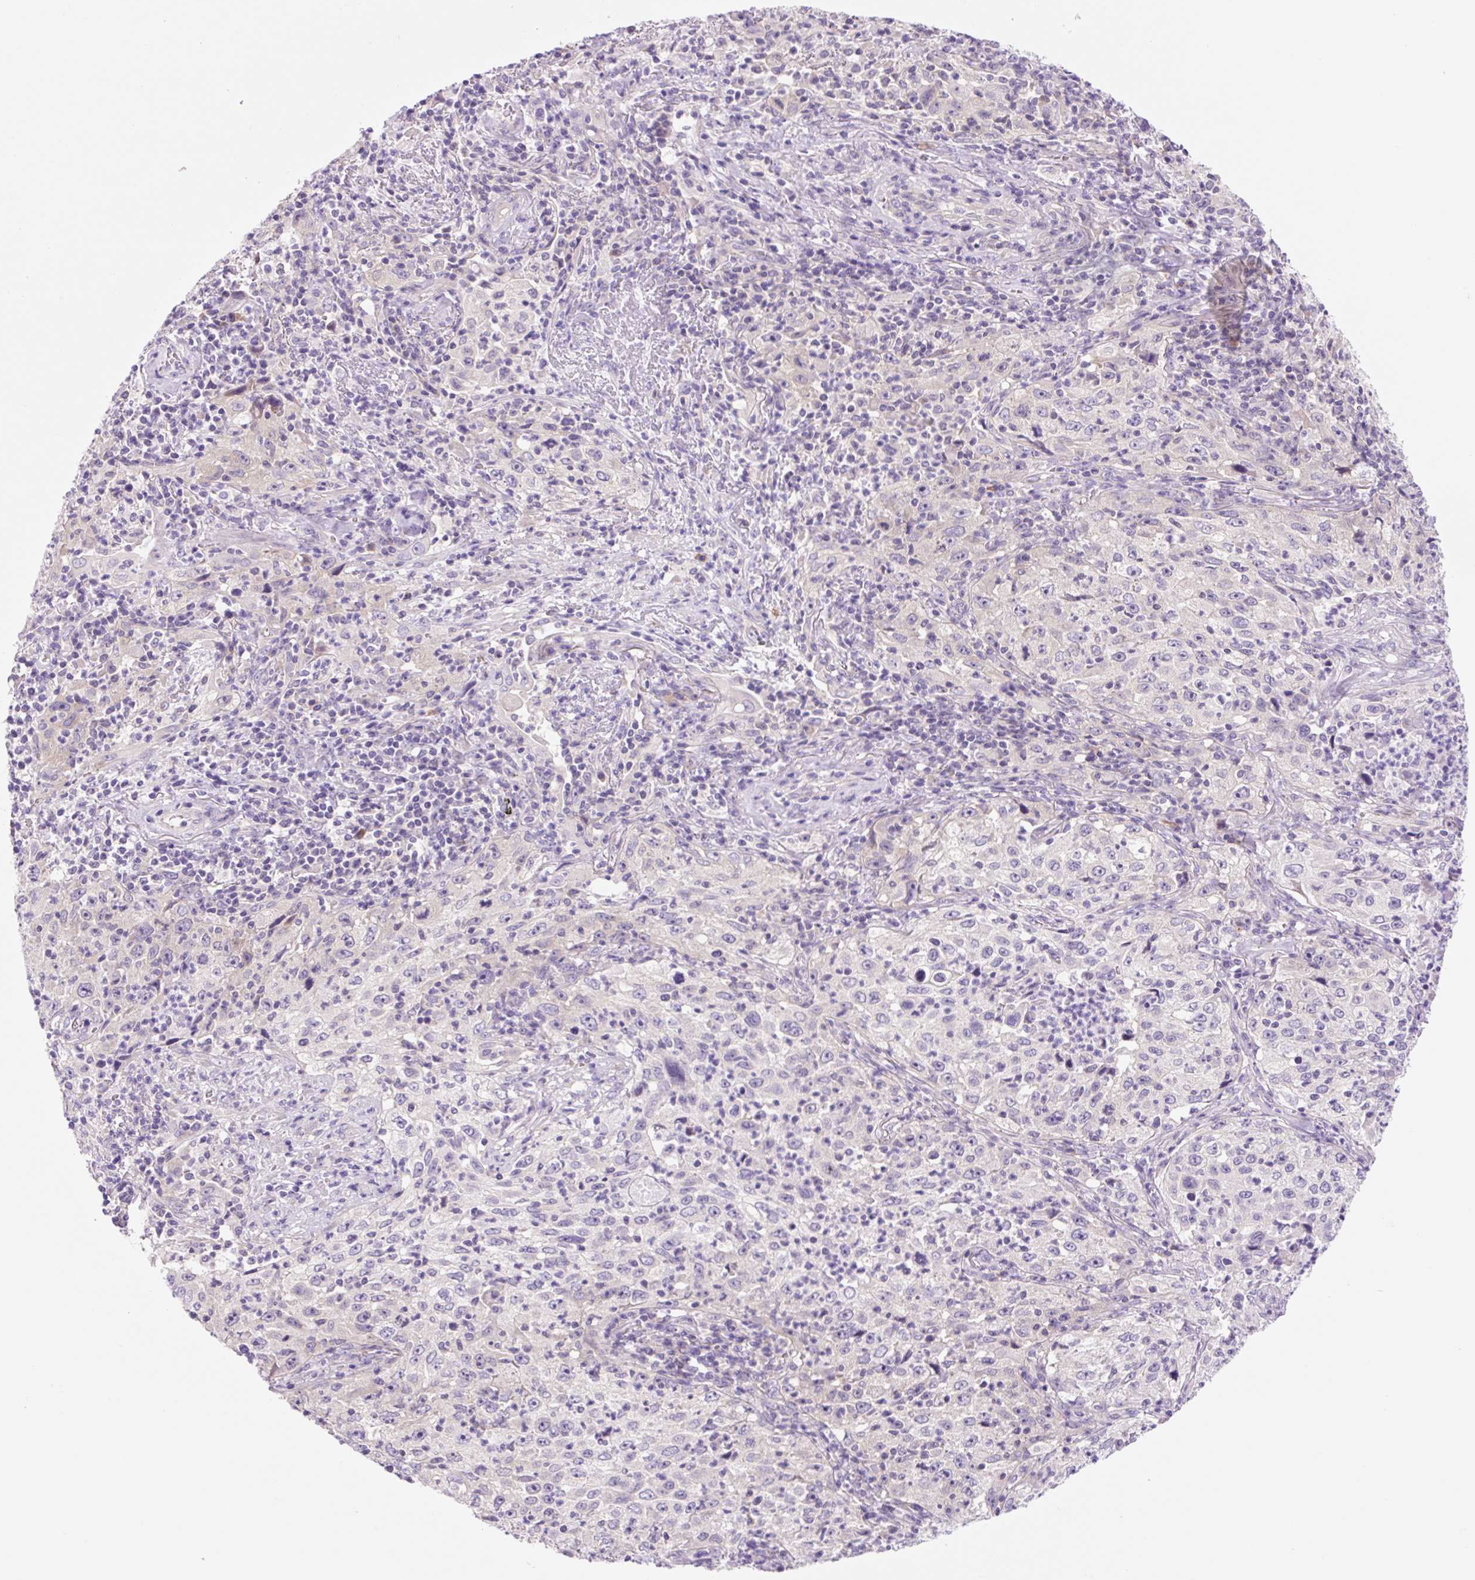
{"staining": {"intensity": "negative", "quantity": "none", "location": "none"}, "tissue": "lung cancer", "cell_type": "Tumor cells", "image_type": "cancer", "snomed": [{"axis": "morphology", "description": "Squamous cell carcinoma, NOS"}, {"axis": "topography", "description": "Lung"}], "caption": "Lung squamous cell carcinoma stained for a protein using IHC shows no expression tumor cells.", "gene": "CELF6", "patient": {"sex": "male", "age": 71}}